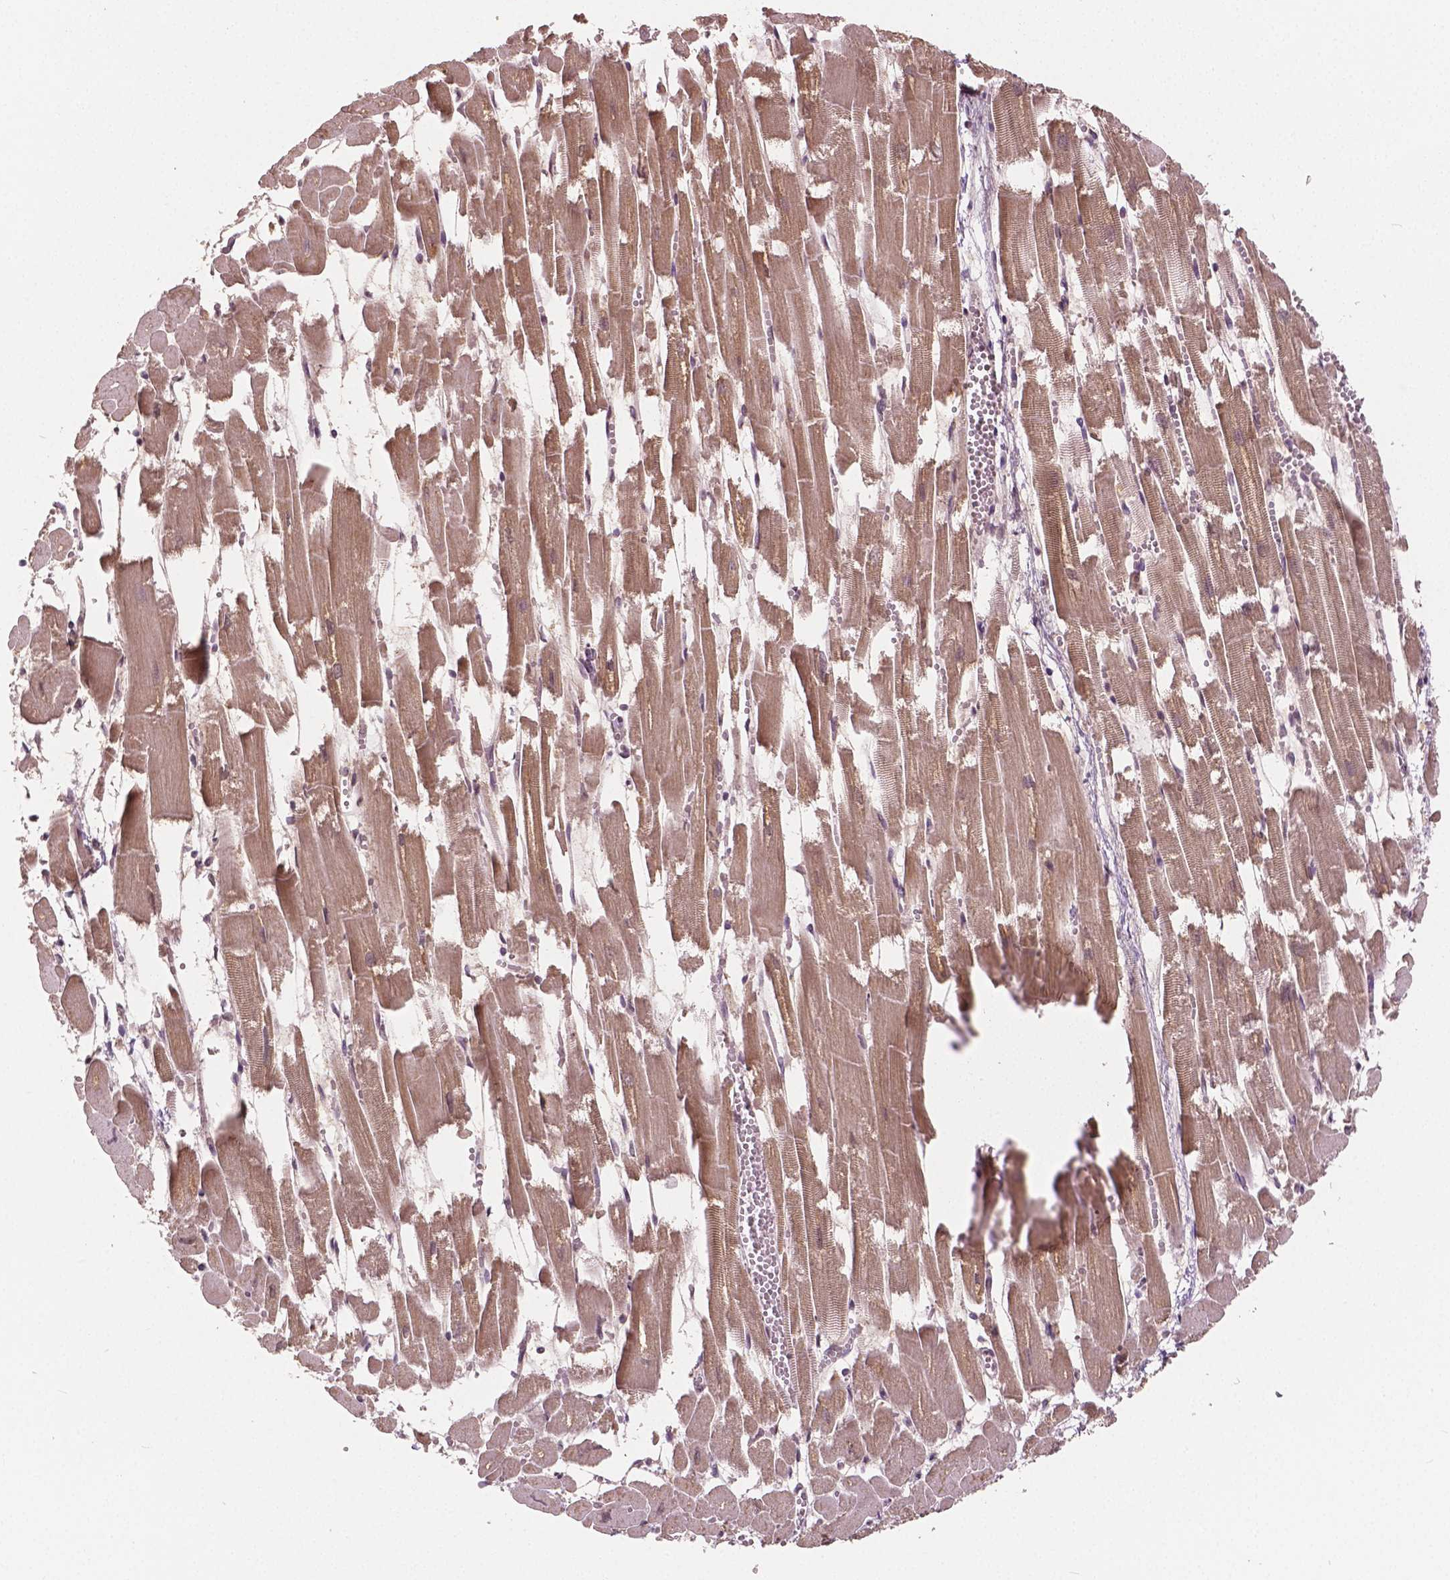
{"staining": {"intensity": "weak", "quantity": "25%-75%", "location": "nuclear"}, "tissue": "heart muscle", "cell_type": "Cardiomyocytes", "image_type": "normal", "snomed": [{"axis": "morphology", "description": "Normal tissue, NOS"}, {"axis": "topography", "description": "Heart"}], "caption": "Immunohistochemistry (IHC) staining of normal heart muscle, which shows low levels of weak nuclear positivity in approximately 25%-75% of cardiomyocytes indicating weak nuclear protein staining. The staining was performed using DAB (3,3'-diaminobenzidine) (brown) for protein detection and nuclei were counterstained in hematoxylin (blue).", "gene": "HMBOX1", "patient": {"sex": "female", "age": 52}}